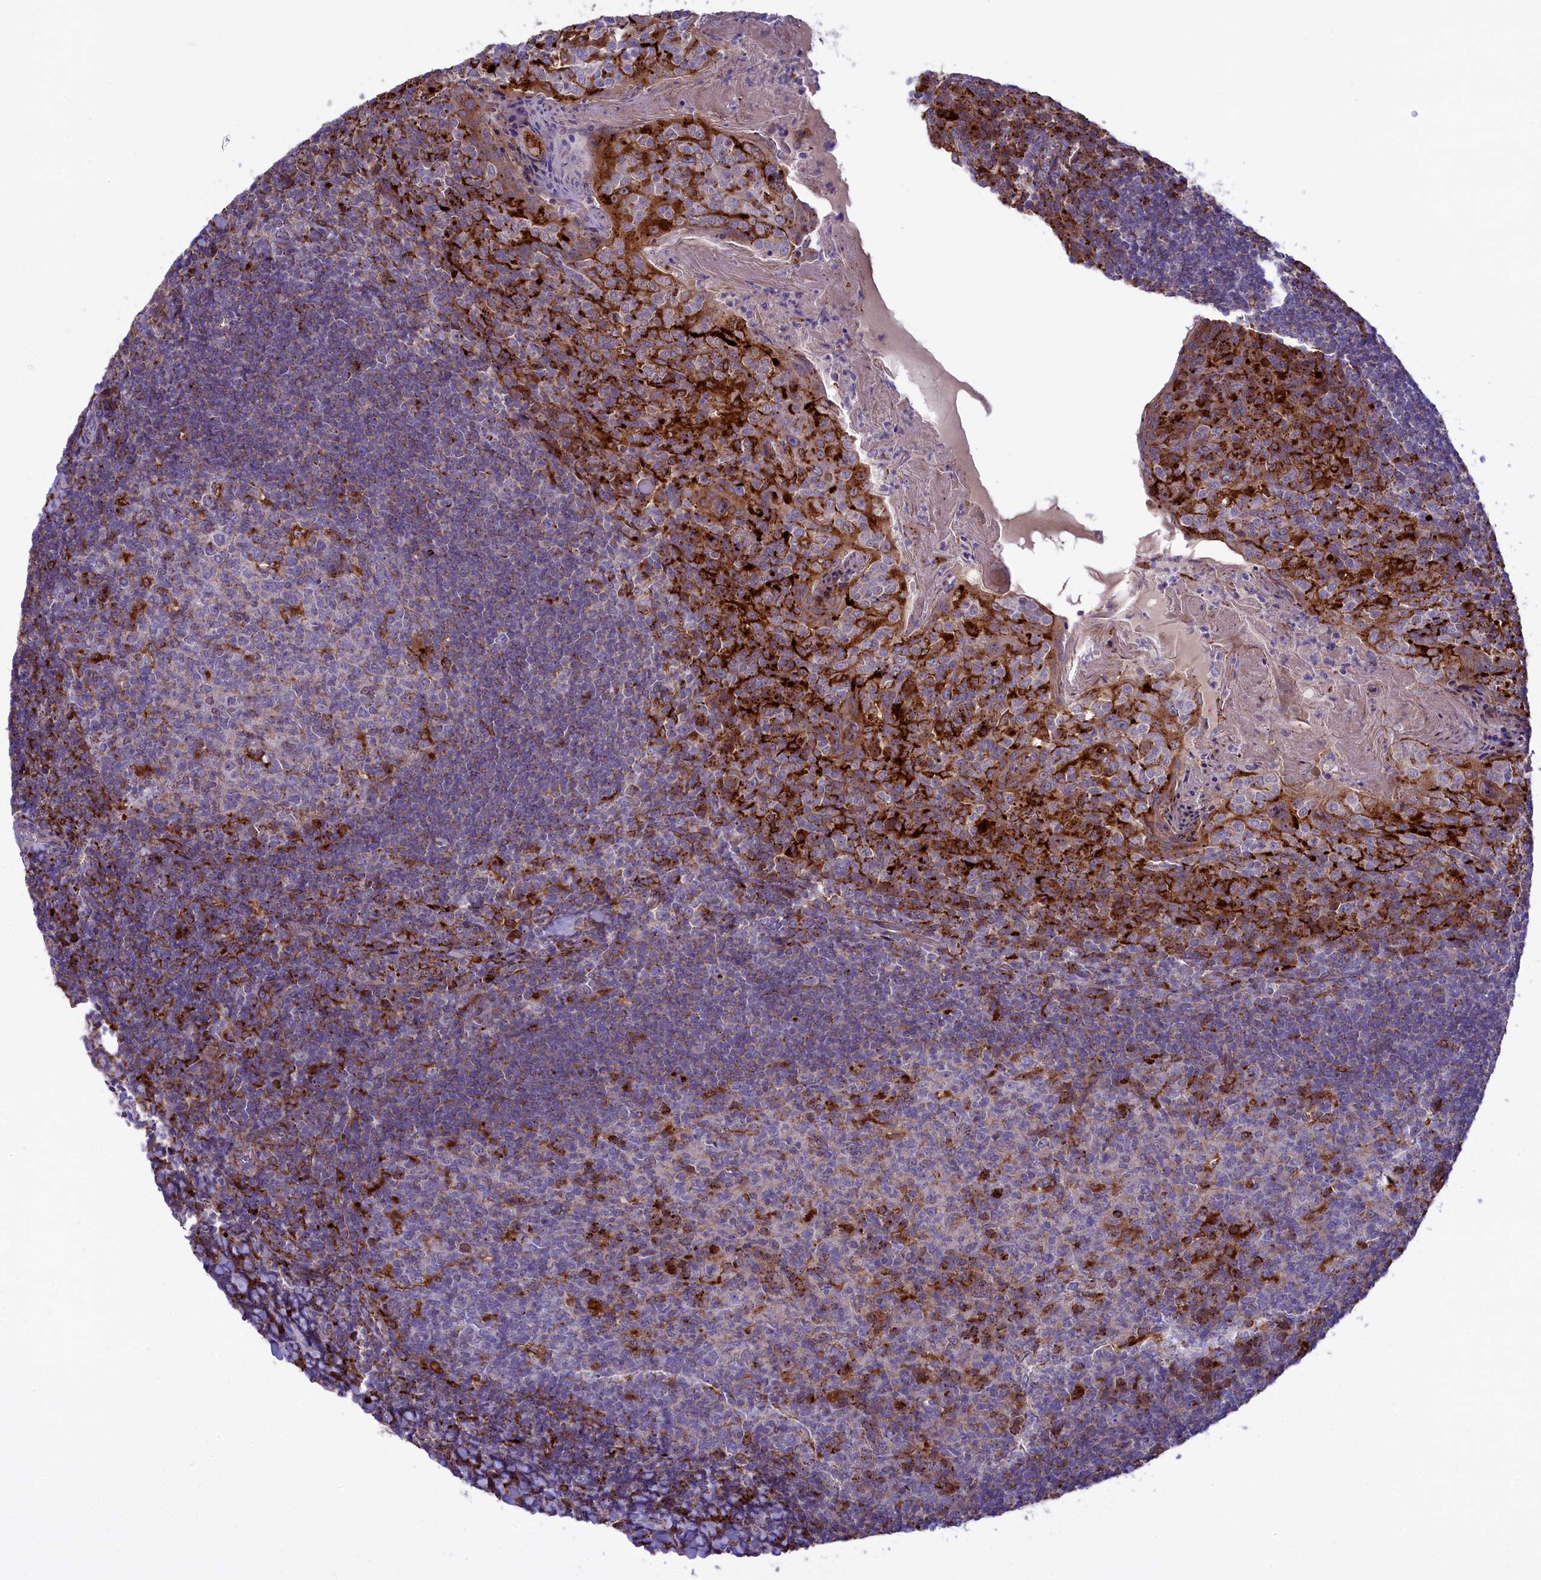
{"staining": {"intensity": "moderate", "quantity": "<25%", "location": "cytoplasmic/membranous"}, "tissue": "tonsil", "cell_type": "Germinal center cells", "image_type": "normal", "snomed": [{"axis": "morphology", "description": "Normal tissue, NOS"}, {"axis": "topography", "description": "Tonsil"}], "caption": "This image reveals IHC staining of normal tonsil, with low moderate cytoplasmic/membranous expression in about <25% of germinal center cells.", "gene": "MAN2B1", "patient": {"sex": "female", "age": 10}}